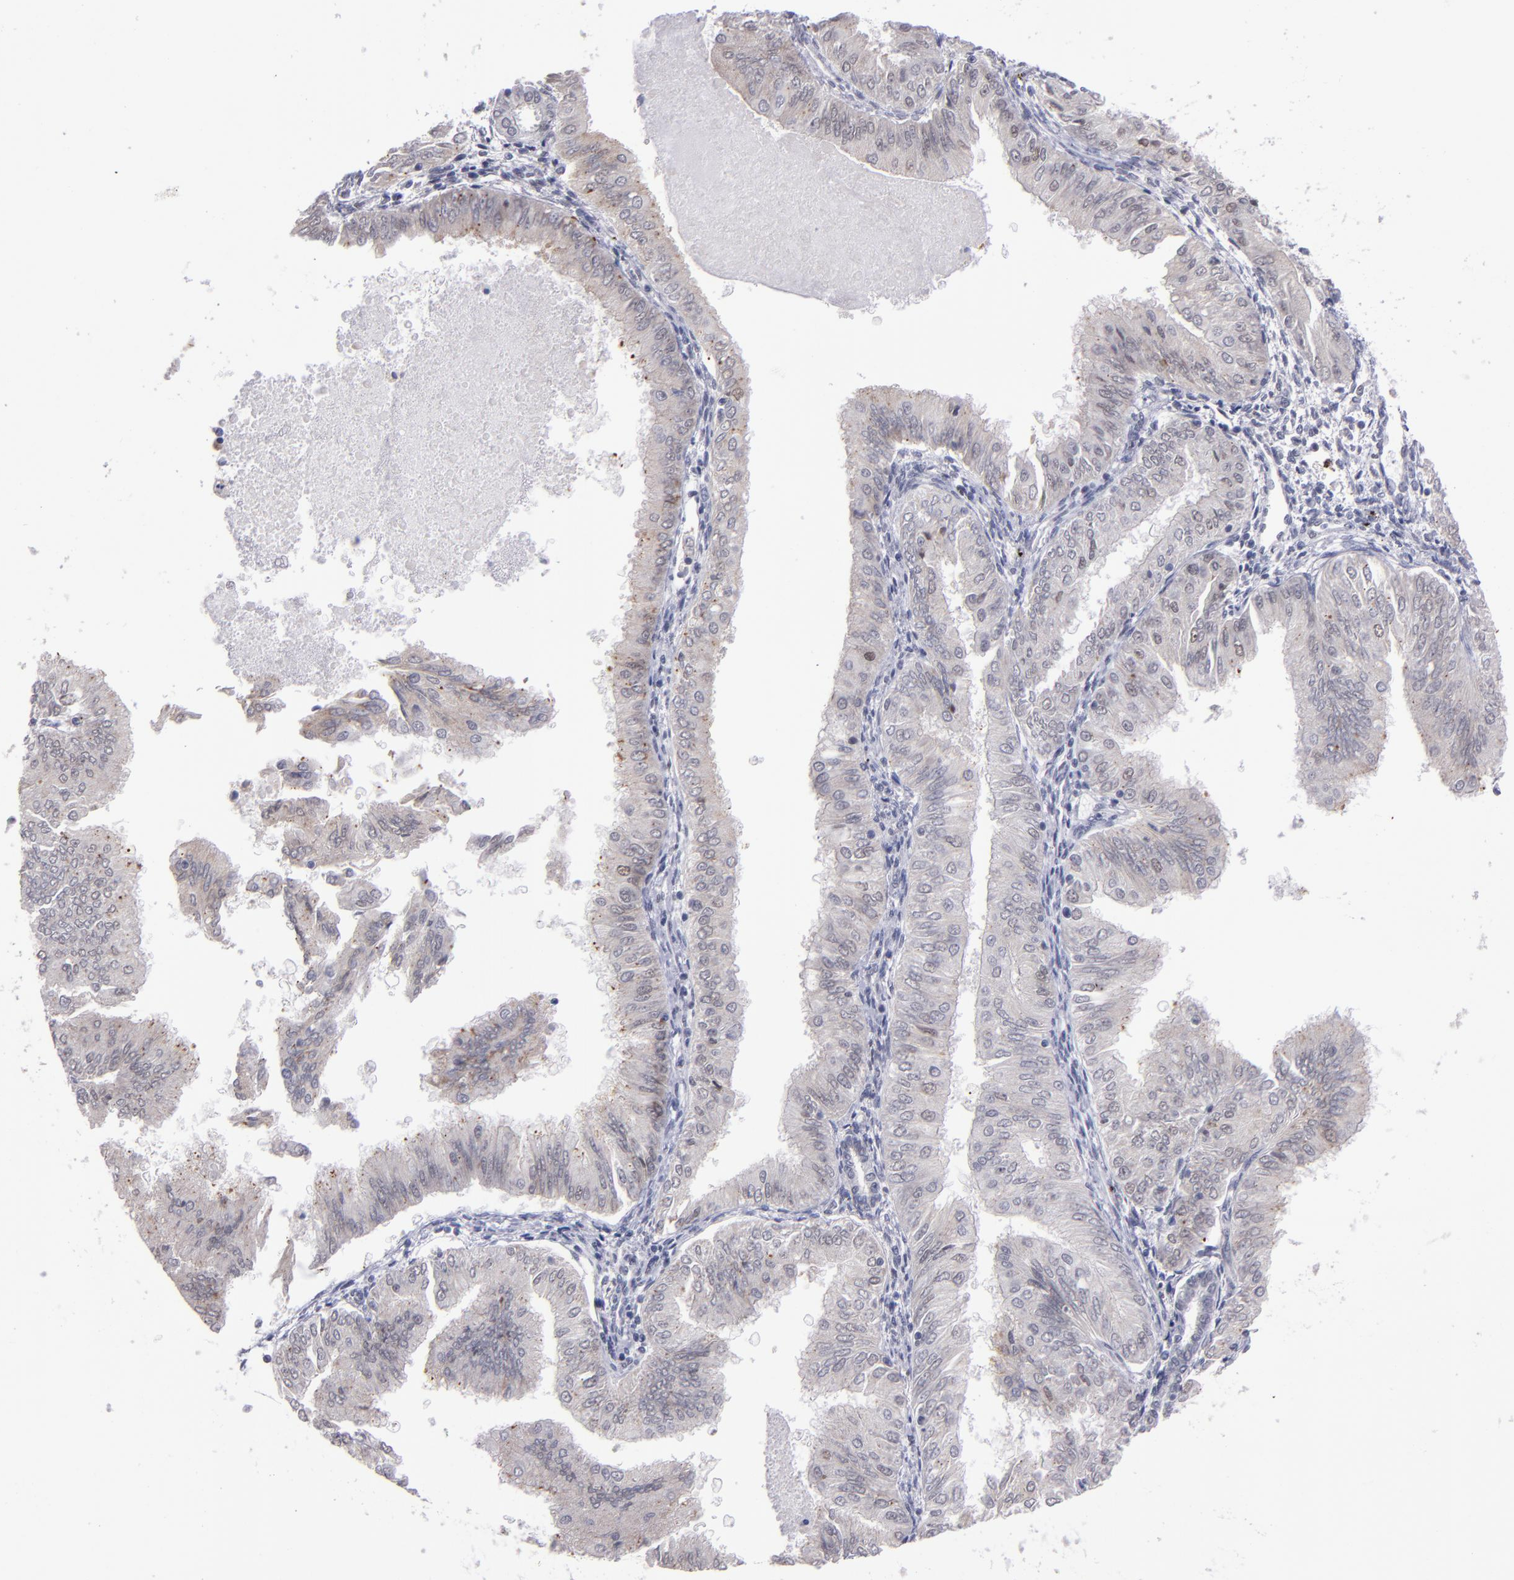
{"staining": {"intensity": "weak", "quantity": "<25%", "location": "cytoplasmic/membranous,nuclear"}, "tissue": "endometrial cancer", "cell_type": "Tumor cells", "image_type": "cancer", "snomed": [{"axis": "morphology", "description": "Adenocarcinoma, NOS"}, {"axis": "topography", "description": "Endometrium"}], "caption": "High power microscopy micrograph of an immunohistochemistry image of endometrial cancer (adenocarcinoma), revealing no significant positivity in tumor cells. (DAB IHC, high magnification).", "gene": "OTUB2", "patient": {"sex": "female", "age": 53}}